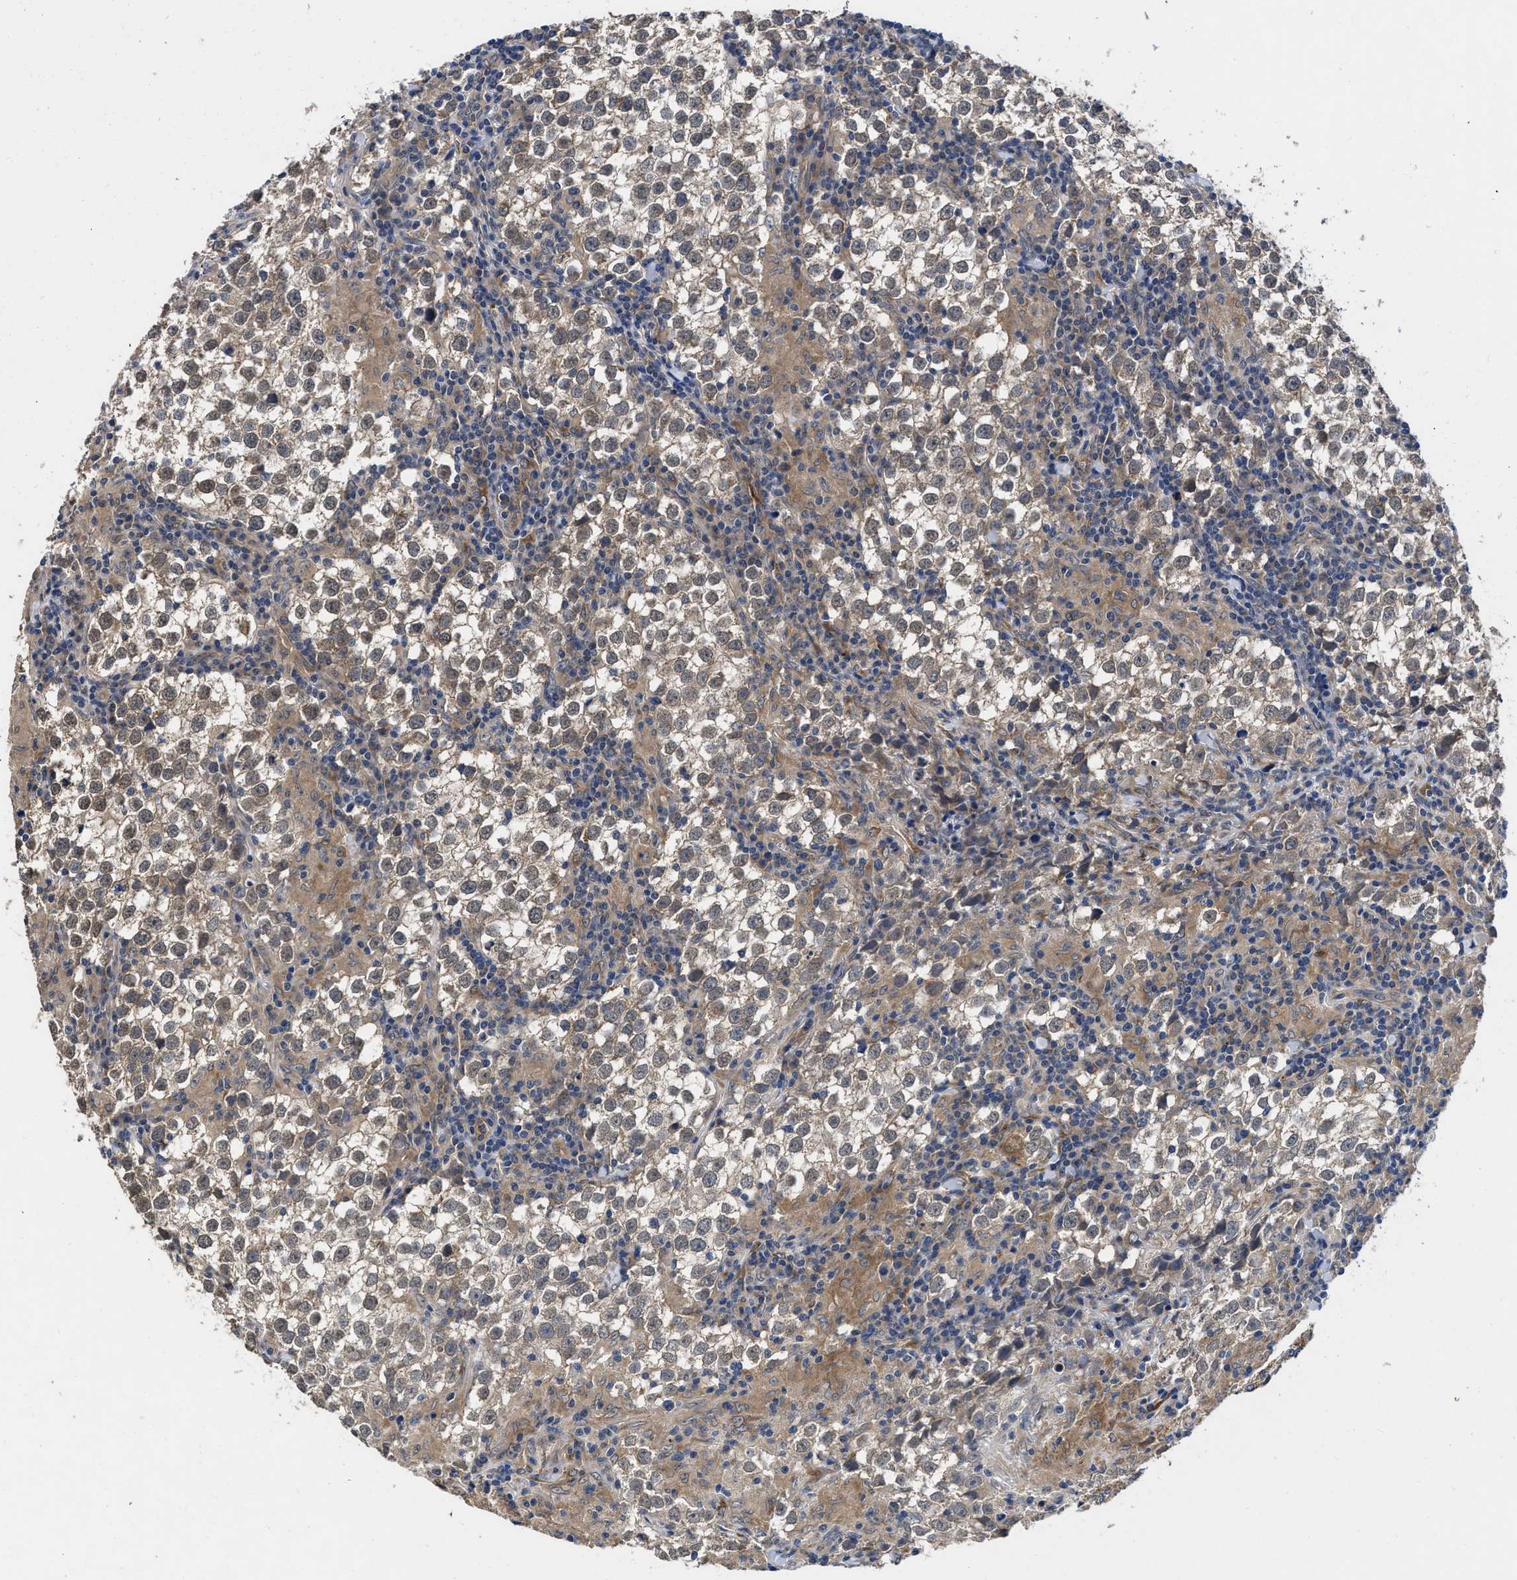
{"staining": {"intensity": "weak", "quantity": "<25%", "location": "cytoplasmic/membranous"}, "tissue": "testis cancer", "cell_type": "Tumor cells", "image_type": "cancer", "snomed": [{"axis": "morphology", "description": "Seminoma, NOS"}, {"axis": "morphology", "description": "Carcinoma, Embryonal, NOS"}, {"axis": "topography", "description": "Testis"}], "caption": "This is an immunohistochemistry (IHC) histopathology image of human testis cancer. There is no positivity in tumor cells.", "gene": "PKD2", "patient": {"sex": "male", "age": 36}}